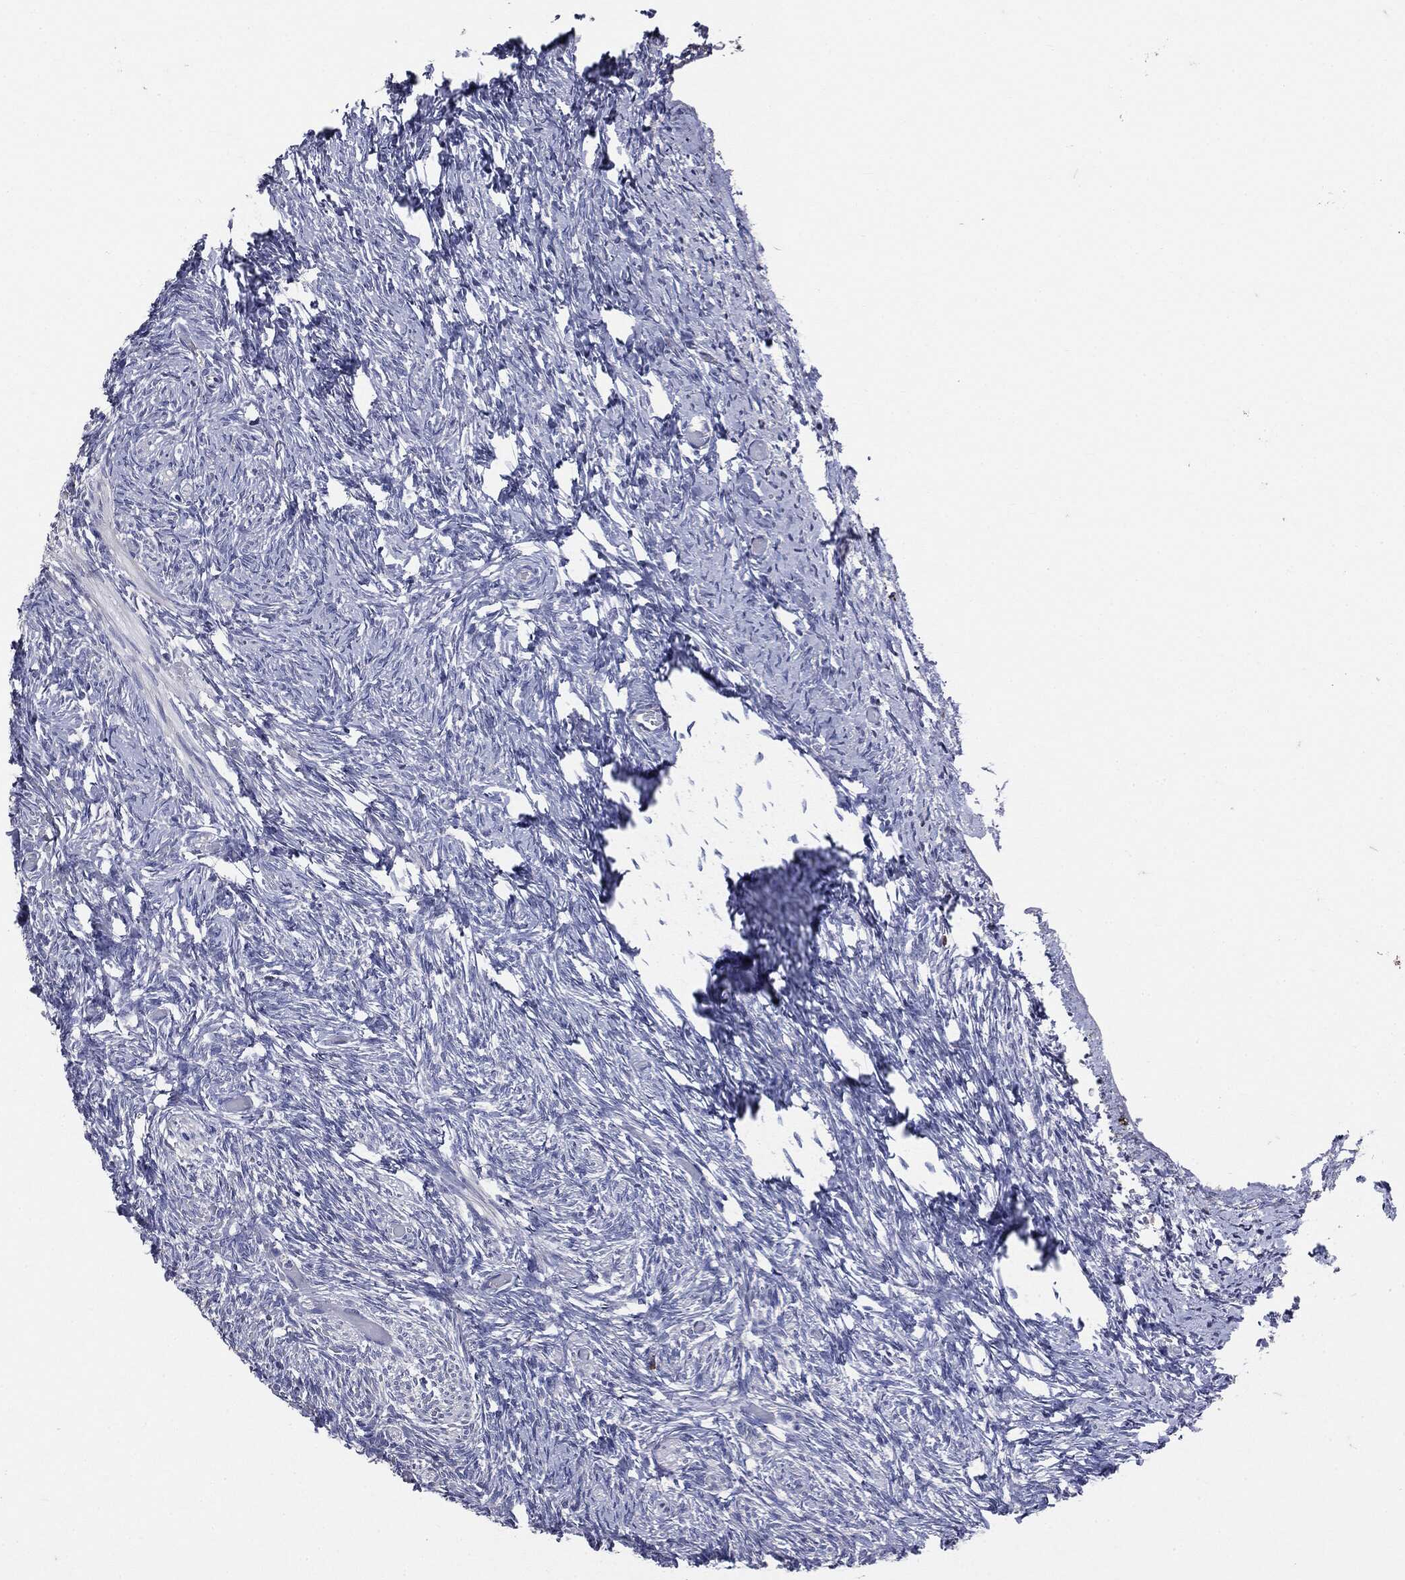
{"staining": {"intensity": "strong", "quantity": "25%-75%", "location": "cytoplasmic/membranous,nuclear"}, "tissue": "ovary", "cell_type": "Follicle cells", "image_type": "normal", "snomed": [{"axis": "morphology", "description": "Normal tissue, NOS"}, {"axis": "topography", "description": "Ovary"}], "caption": "The immunohistochemical stain labels strong cytoplasmic/membranous,nuclear staining in follicle cells of benign ovary.", "gene": "PTGS2", "patient": {"sex": "female", "age": 39}}